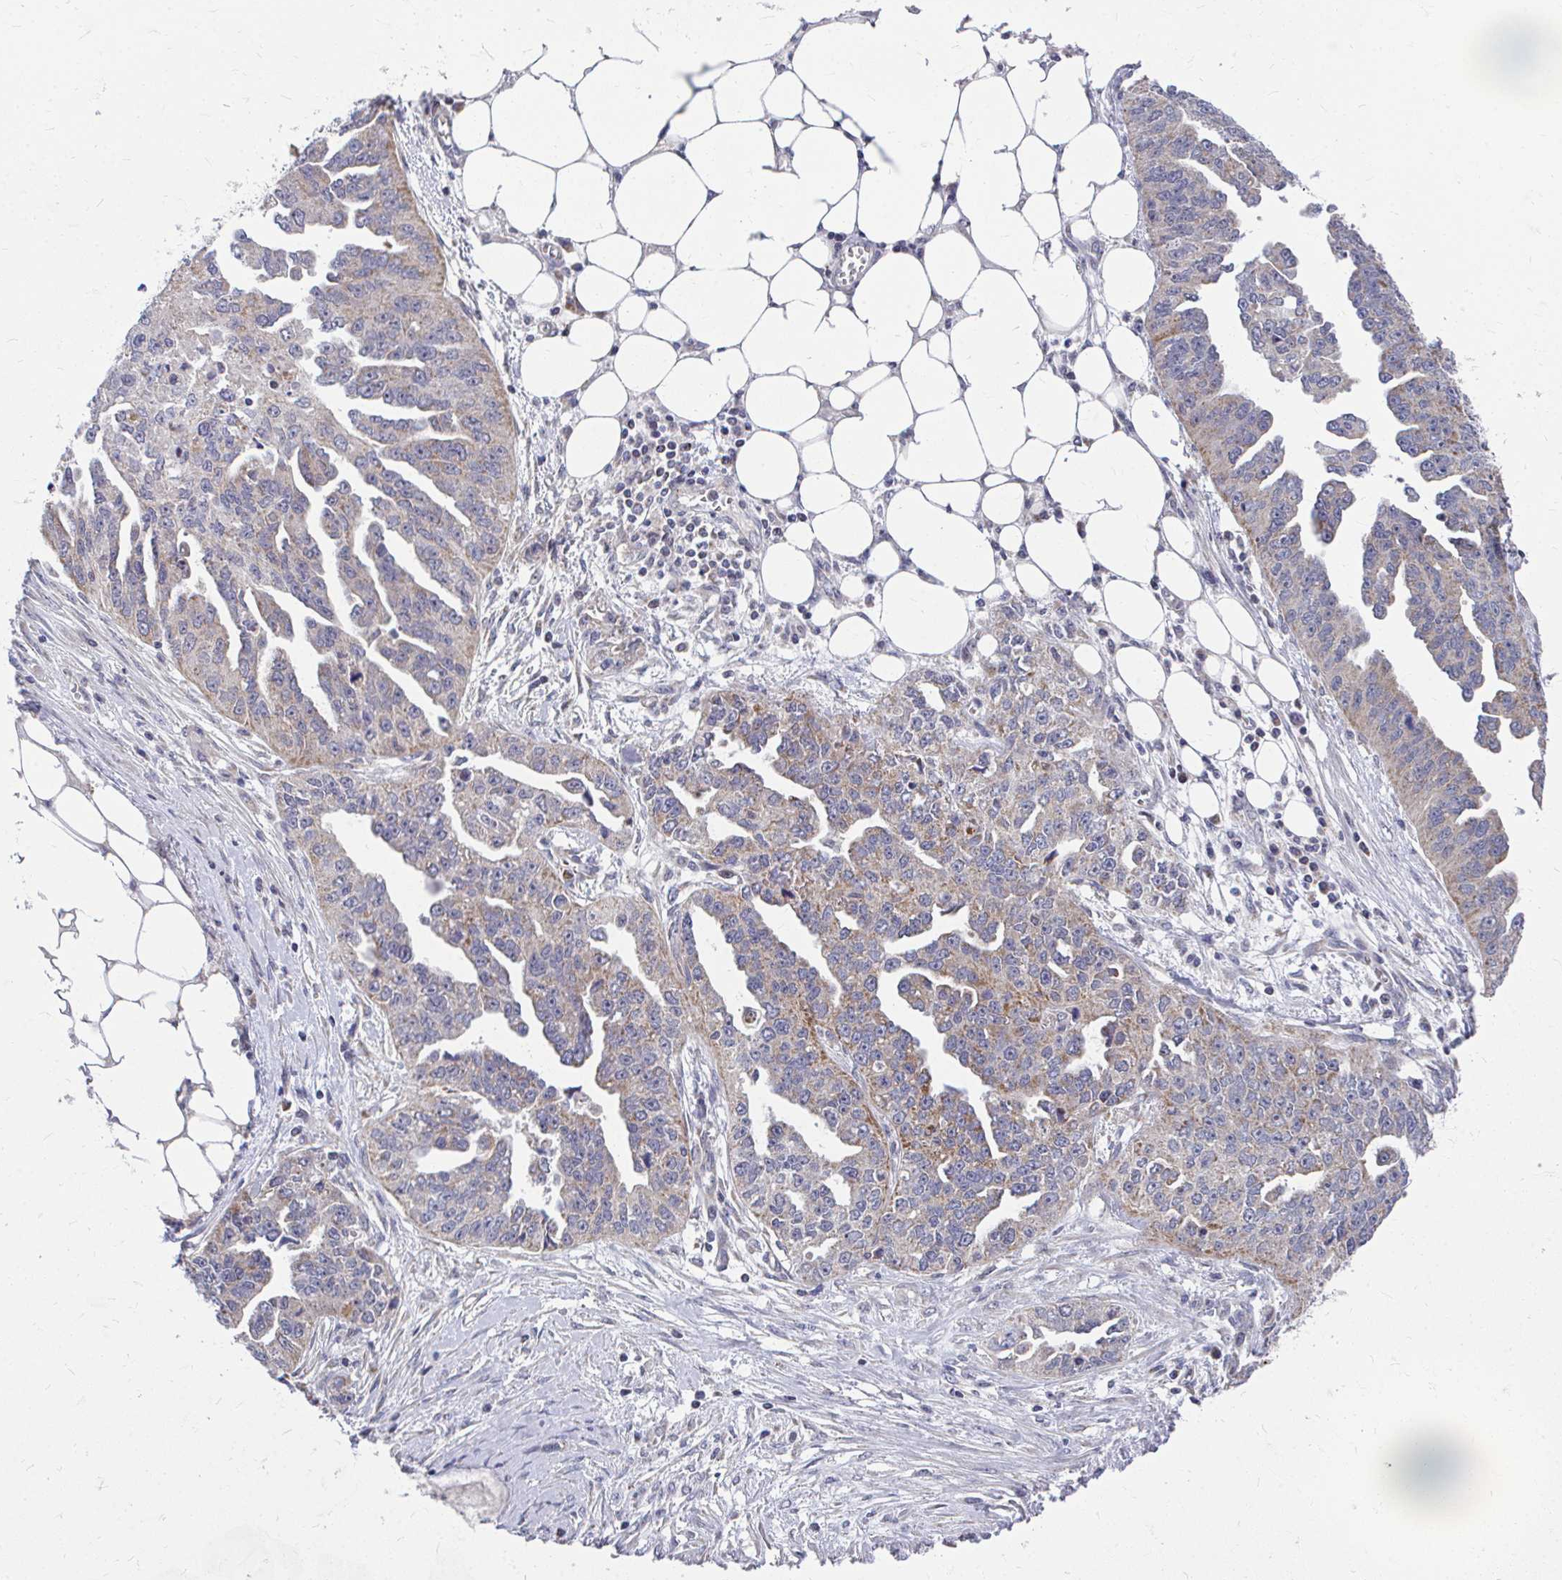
{"staining": {"intensity": "moderate", "quantity": "25%-75%", "location": "cytoplasmic/membranous"}, "tissue": "ovarian cancer", "cell_type": "Tumor cells", "image_type": "cancer", "snomed": [{"axis": "morphology", "description": "Cystadenocarcinoma, serous, NOS"}, {"axis": "topography", "description": "Ovary"}], "caption": "Protein expression analysis of human ovarian cancer (serous cystadenocarcinoma) reveals moderate cytoplasmic/membranous staining in about 25%-75% of tumor cells.", "gene": "PEX3", "patient": {"sex": "female", "age": 75}}